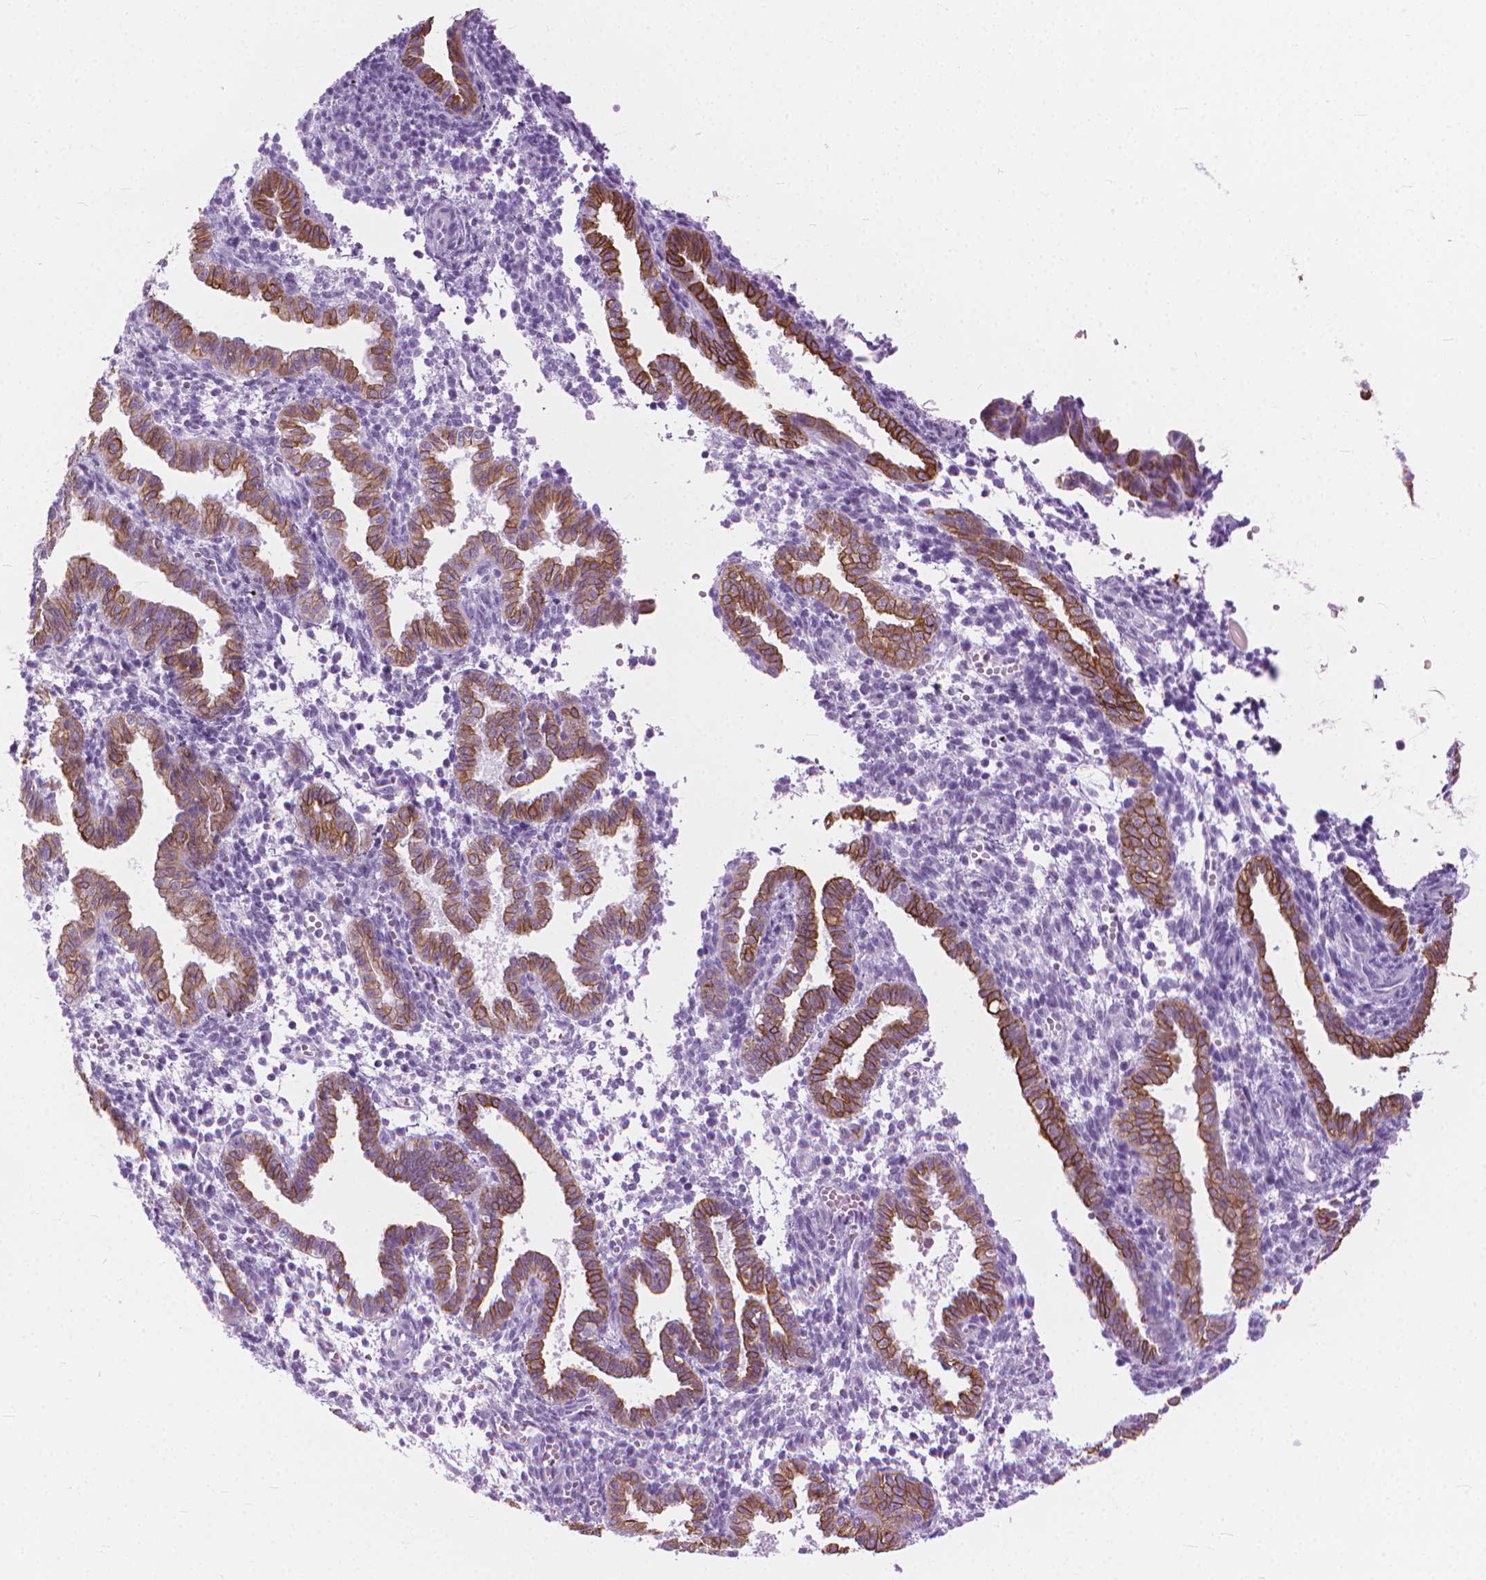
{"staining": {"intensity": "negative", "quantity": "none", "location": "none"}, "tissue": "endometrium", "cell_type": "Cells in endometrial stroma", "image_type": "normal", "snomed": [{"axis": "morphology", "description": "Normal tissue, NOS"}, {"axis": "topography", "description": "Endometrium"}], "caption": "This is an IHC histopathology image of unremarkable human endometrium. There is no staining in cells in endometrial stroma.", "gene": "HTR2B", "patient": {"sex": "female", "age": 37}}